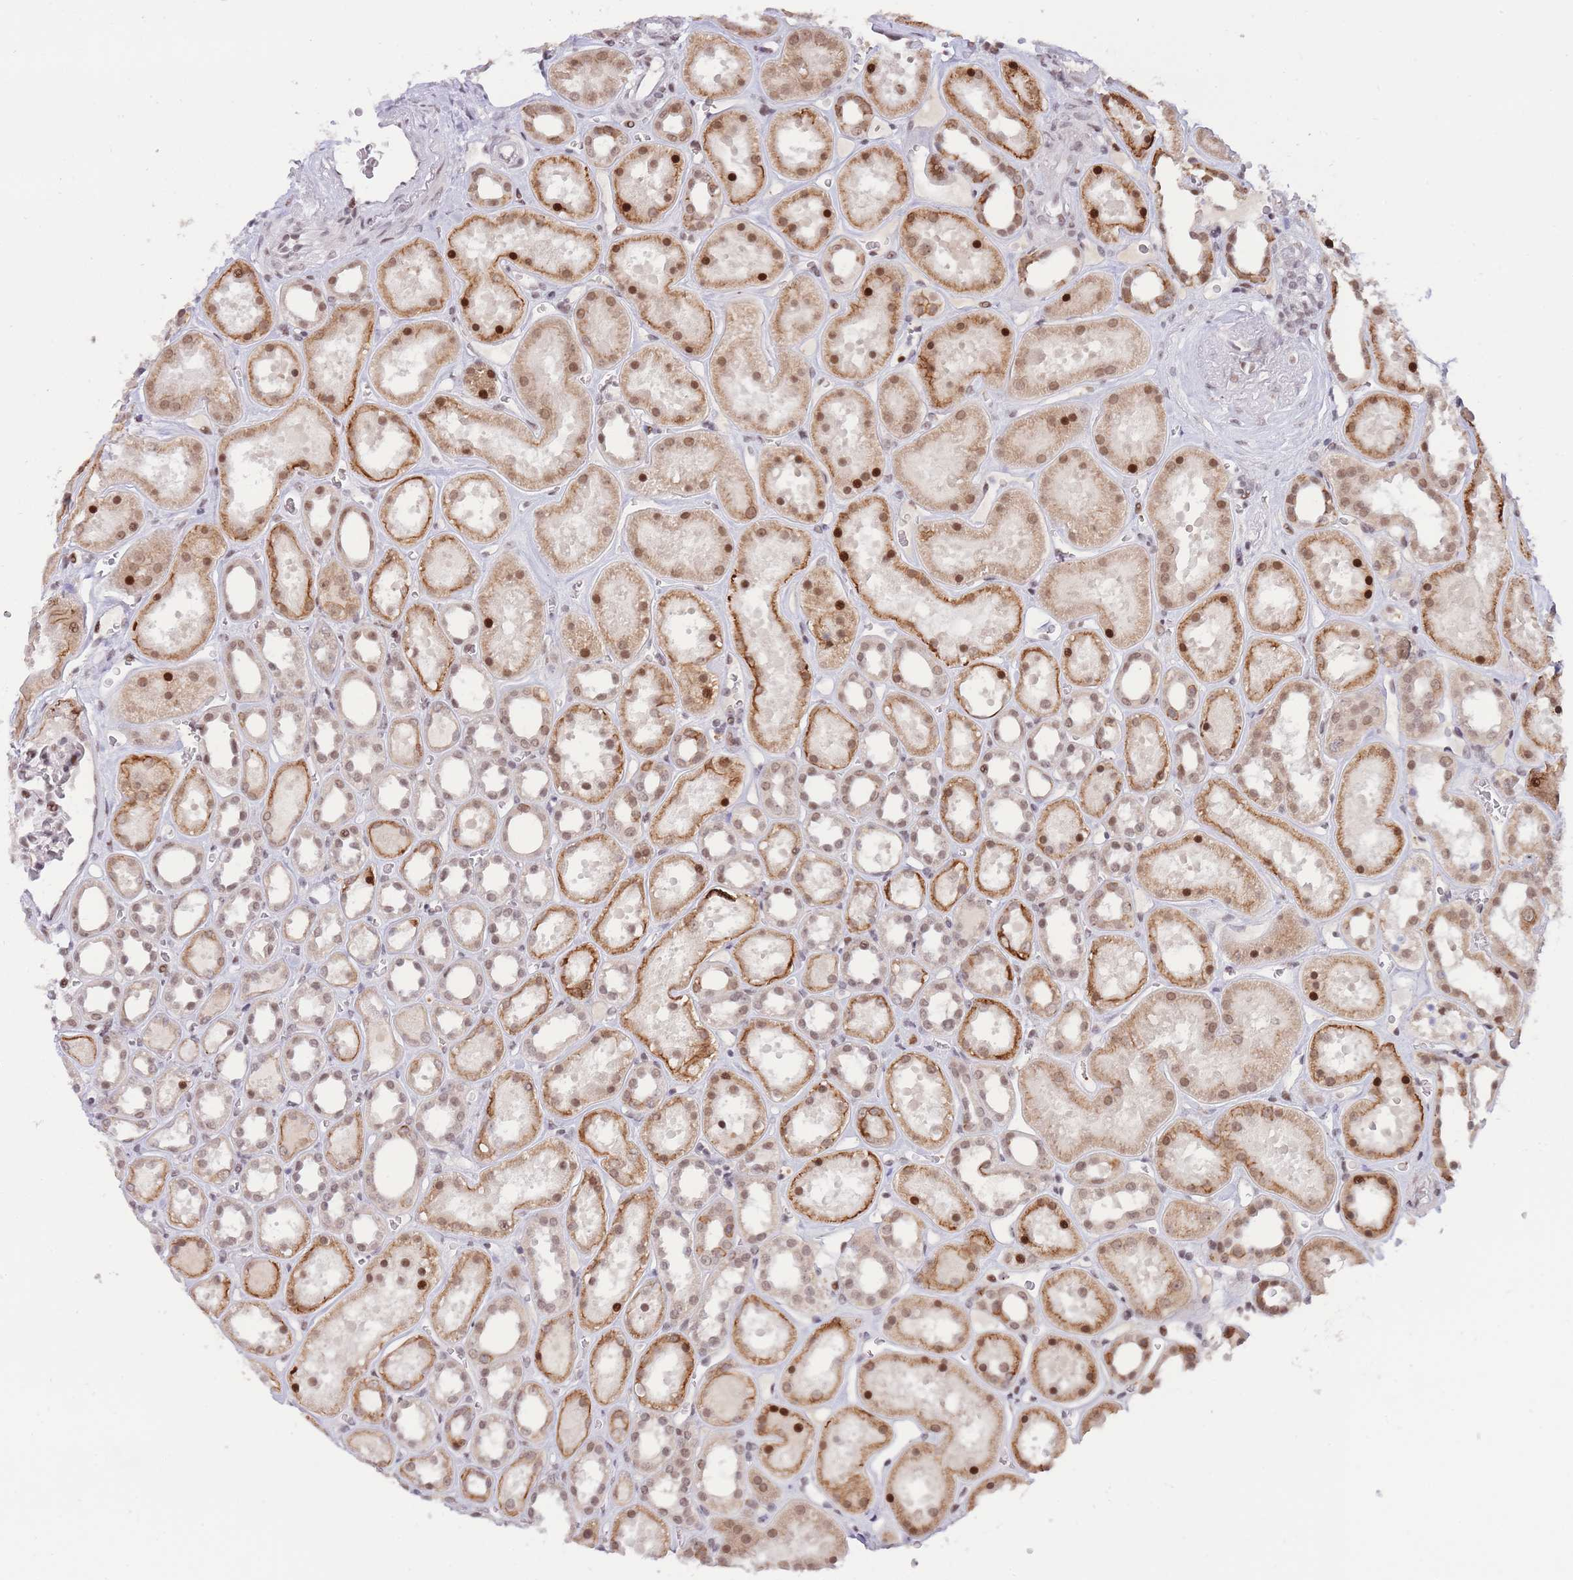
{"staining": {"intensity": "moderate", "quantity": "25%-75%", "location": "nuclear"}, "tissue": "kidney", "cell_type": "Cells in glomeruli", "image_type": "normal", "snomed": [{"axis": "morphology", "description": "Normal tissue, NOS"}, {"axis": "topography", "description": "Kidney"}], "caption": "Immunohistochemistry (IHC) photomicrograph of normal kidney: human kidney stained using IHC exhibits medium levels of moderate protein expression localized specifically in the nuclear of cells in glomeruli, appearing as a nuclear brown color.", "gene": "TARBP2", "patient": {"sex": "female", "age": 41}}